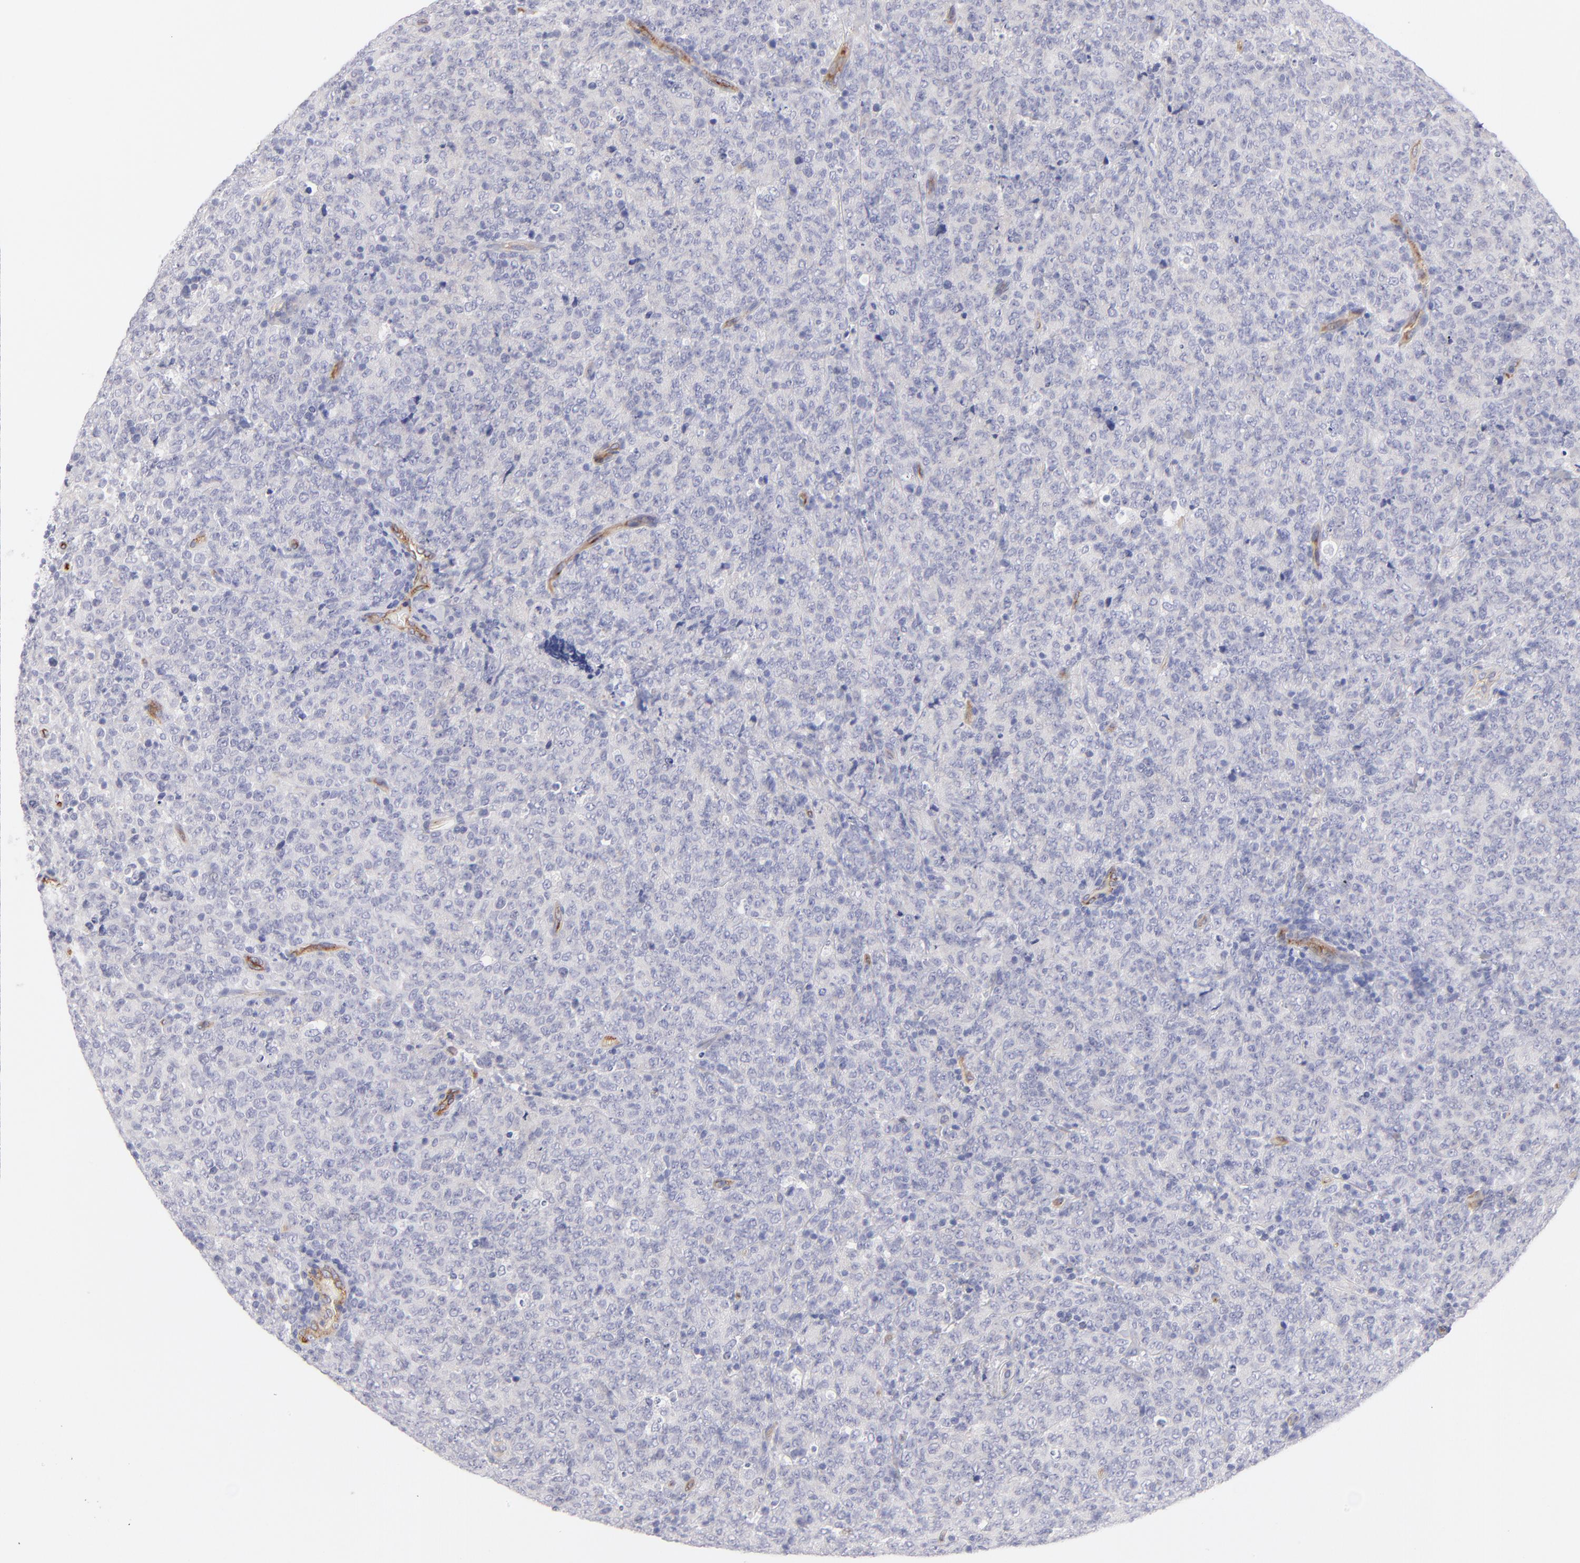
{"staining": {"intensity": "negative", "quantity": "none", "location": "none"}, "tissue": "lymphoma", "cell_type": "Tumor cells", "image_type": "cancer", "snomed": [{"axis": "morphology", "description": "Malignant lymphoma, non-Hodgkin's type, High grade"}, {"axis": "topography", "description": "Tonsil"}], "caption": "Immunohistochemistry histopathology image of neoplastic tissue: lymphoma stained with DAB displays no significant protein staining in tumor cells.", "gene": "PLVAP", "patient": {"sex": "female", "age": 36}}